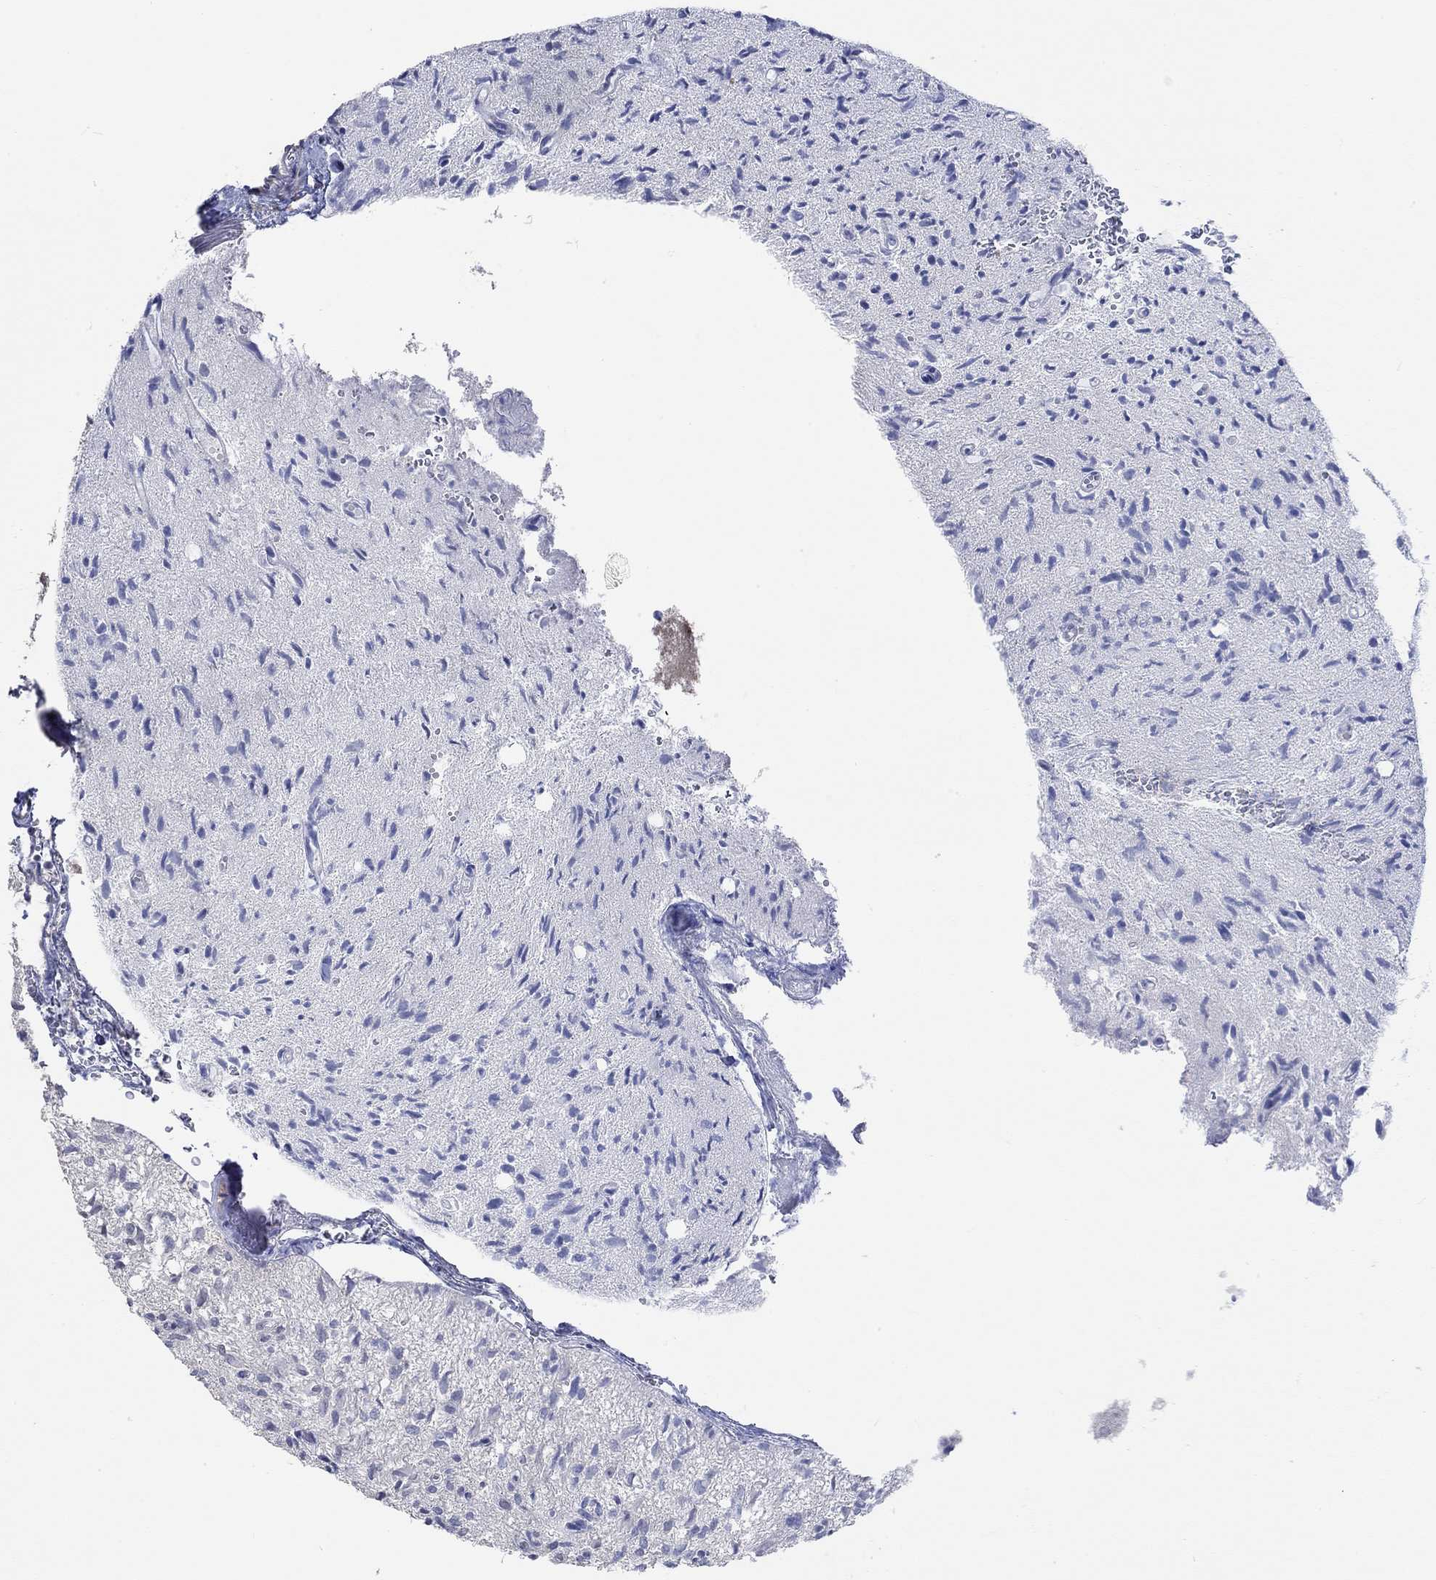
{"staining": {"intensity": "negative", "quantity": "none", "location": "none"}, "tissue": "glioma", "cell_type": "Tumor cells", "image_type": "cancer", "snomed": [{"axis": "morphology", "description": "Glioma, malignant, High grade"}, {"axis": "topography", "description": "Brain"}], "caption": "Protein analysis of high-grade glioma (malignant) displays no significant positivity in tumor cells.", "gene": "PNMA5", "patient": {"sex": "male", "age": 64}}